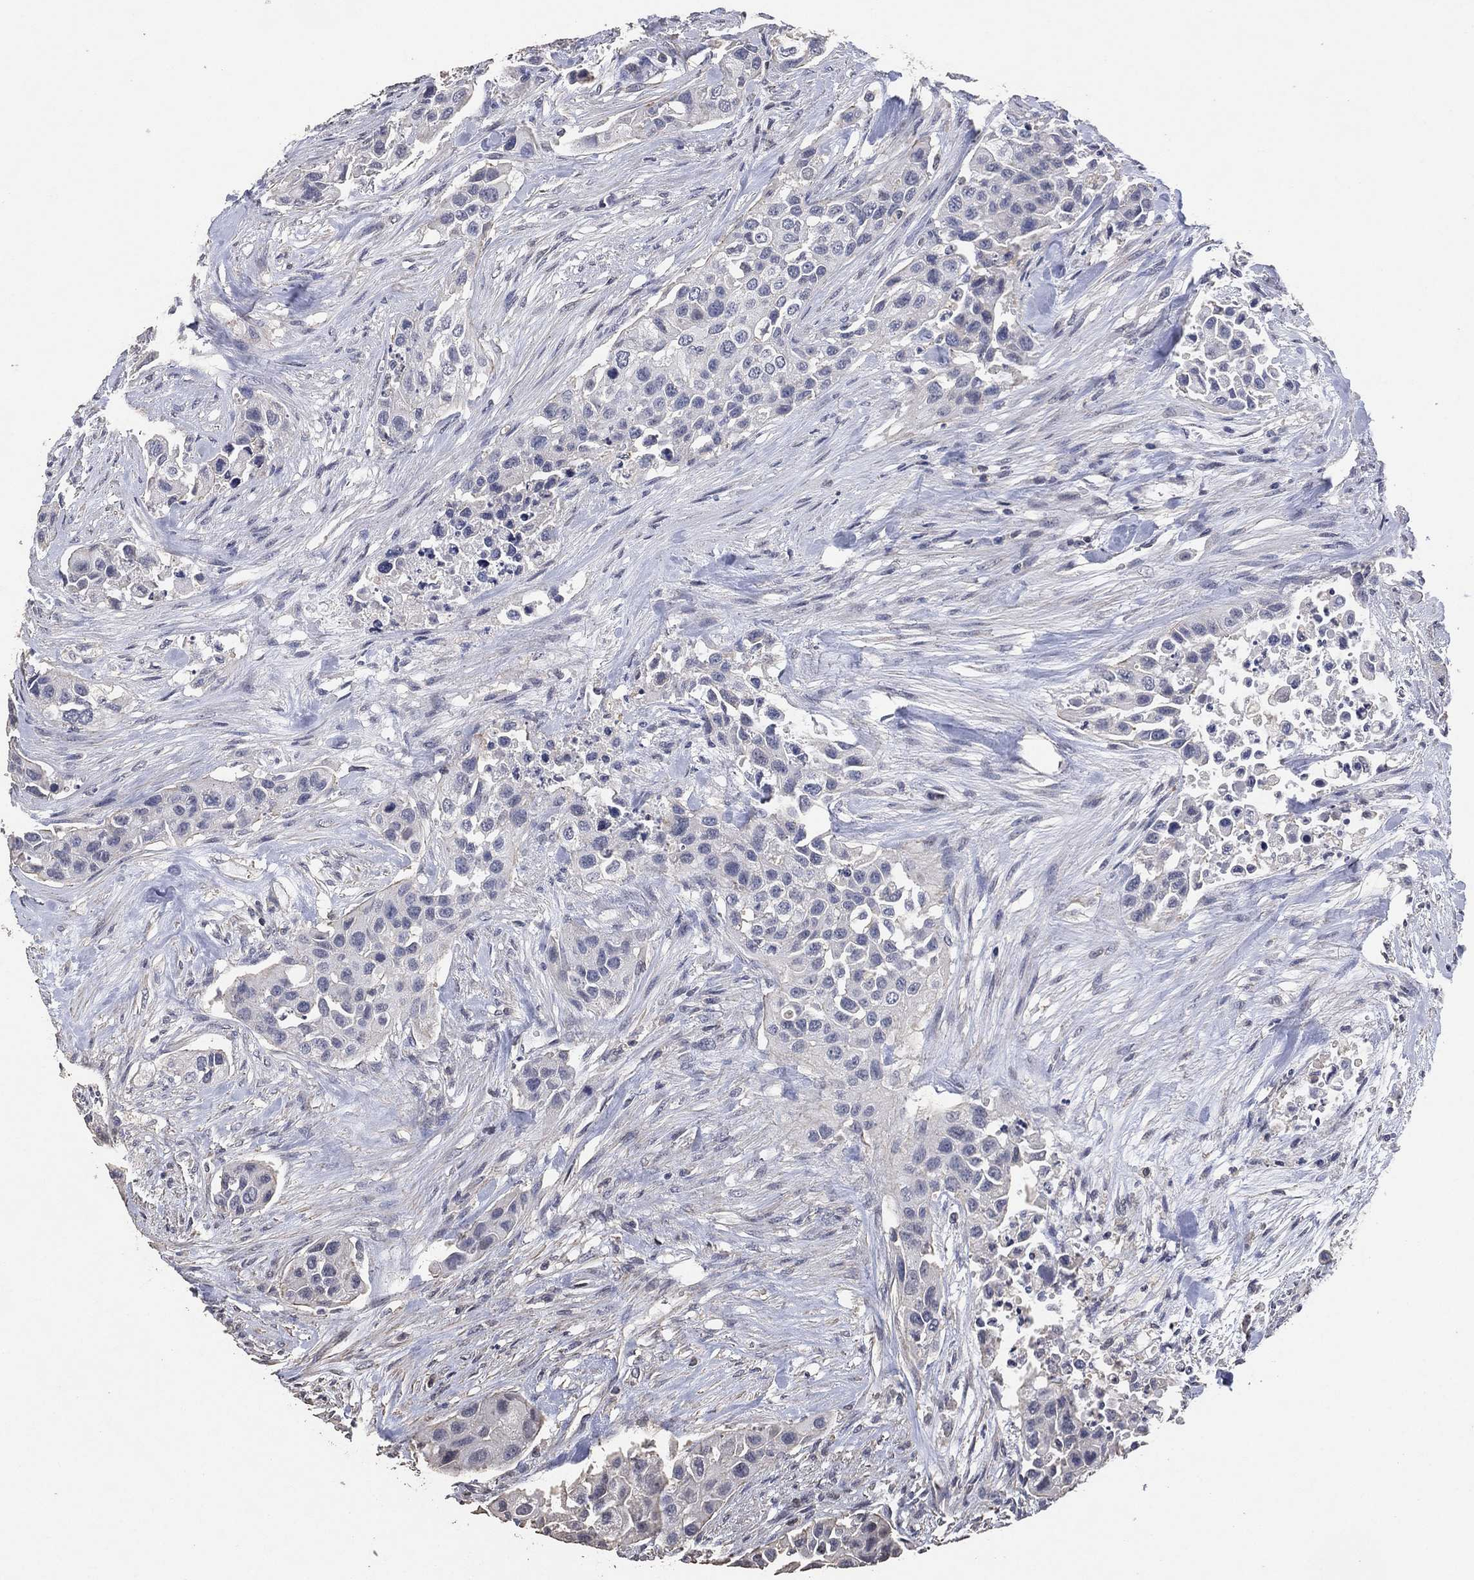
{"staining": {"intensity": "negative", "quantity": "none", "location": "none"}, "tissue": "urothelial cancer", "cell_type": "Tumor cells", "image_type": "cancer", "snomed": [{"axis": "morphology", "description": "Urothelial carcinoma, High grade"}, {"axis": "topography", "description": "Urinary bladder"}], "caption": "An immunohistochemistry (IHC) histopathology image of urothelial cancer is shown. There is no staining in tumor cells of urothelial cancer.", "gene": "ADPRHL1", "patient": {"sex": "female", "age": 73}}